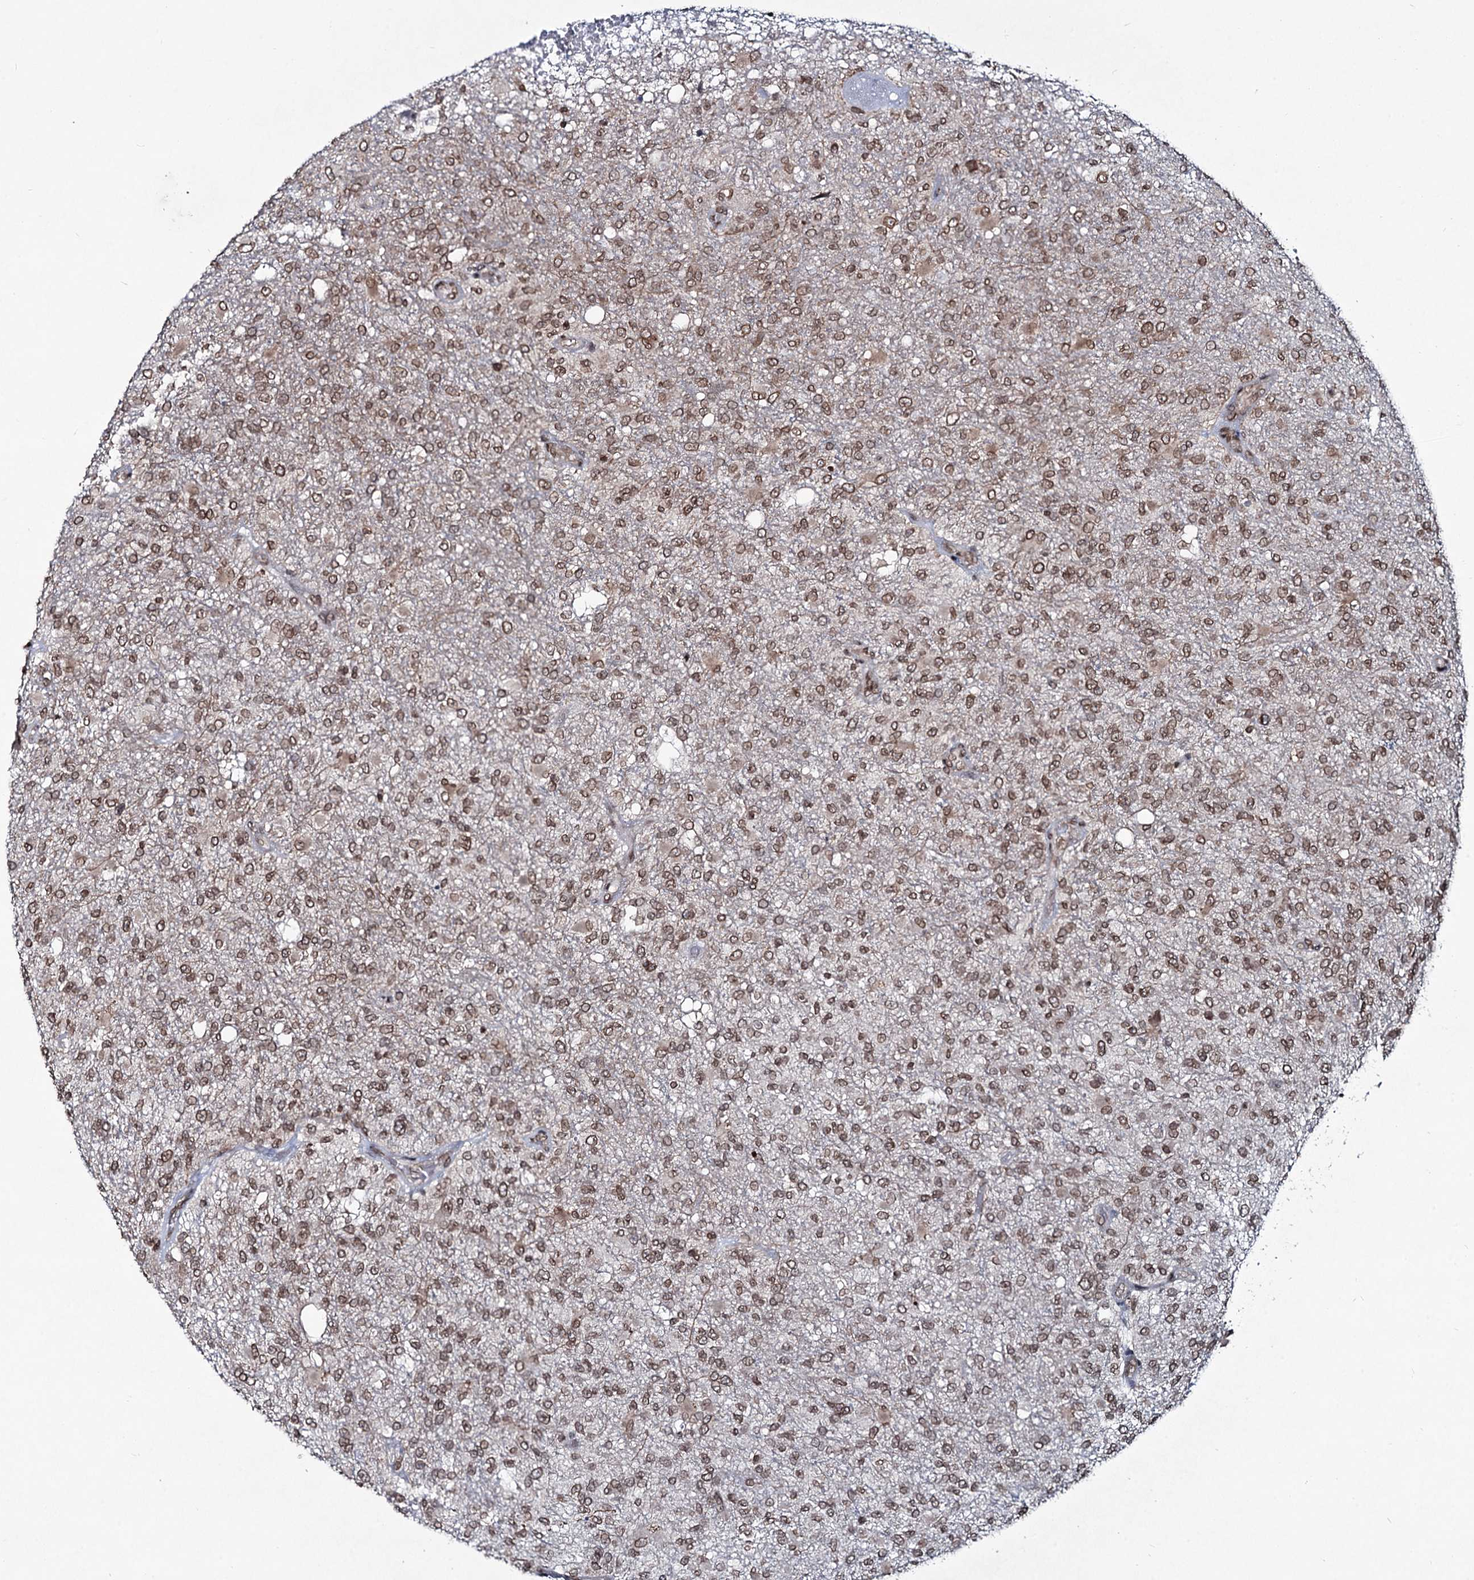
{"staining": {"intensity": "moderate", "quantity": ">75%", "location": "cytoplasmic/membranous,nuclear"}, "tissue": "glioma", "cell_type": "Tumor cells", "image_type": "cancer", "snomed": [{"axis": "morphology", "description": "Glioma, malignant, High grade"}, {"axis": "topography", "description": "Brain"}], "caption": "Glioma stained for a protein shows moderate cytoplasmic/membranous and nuclear positivity in tumor cells.", "gene": "RNF6", "patient": {"sex": "female", "age": 74}}